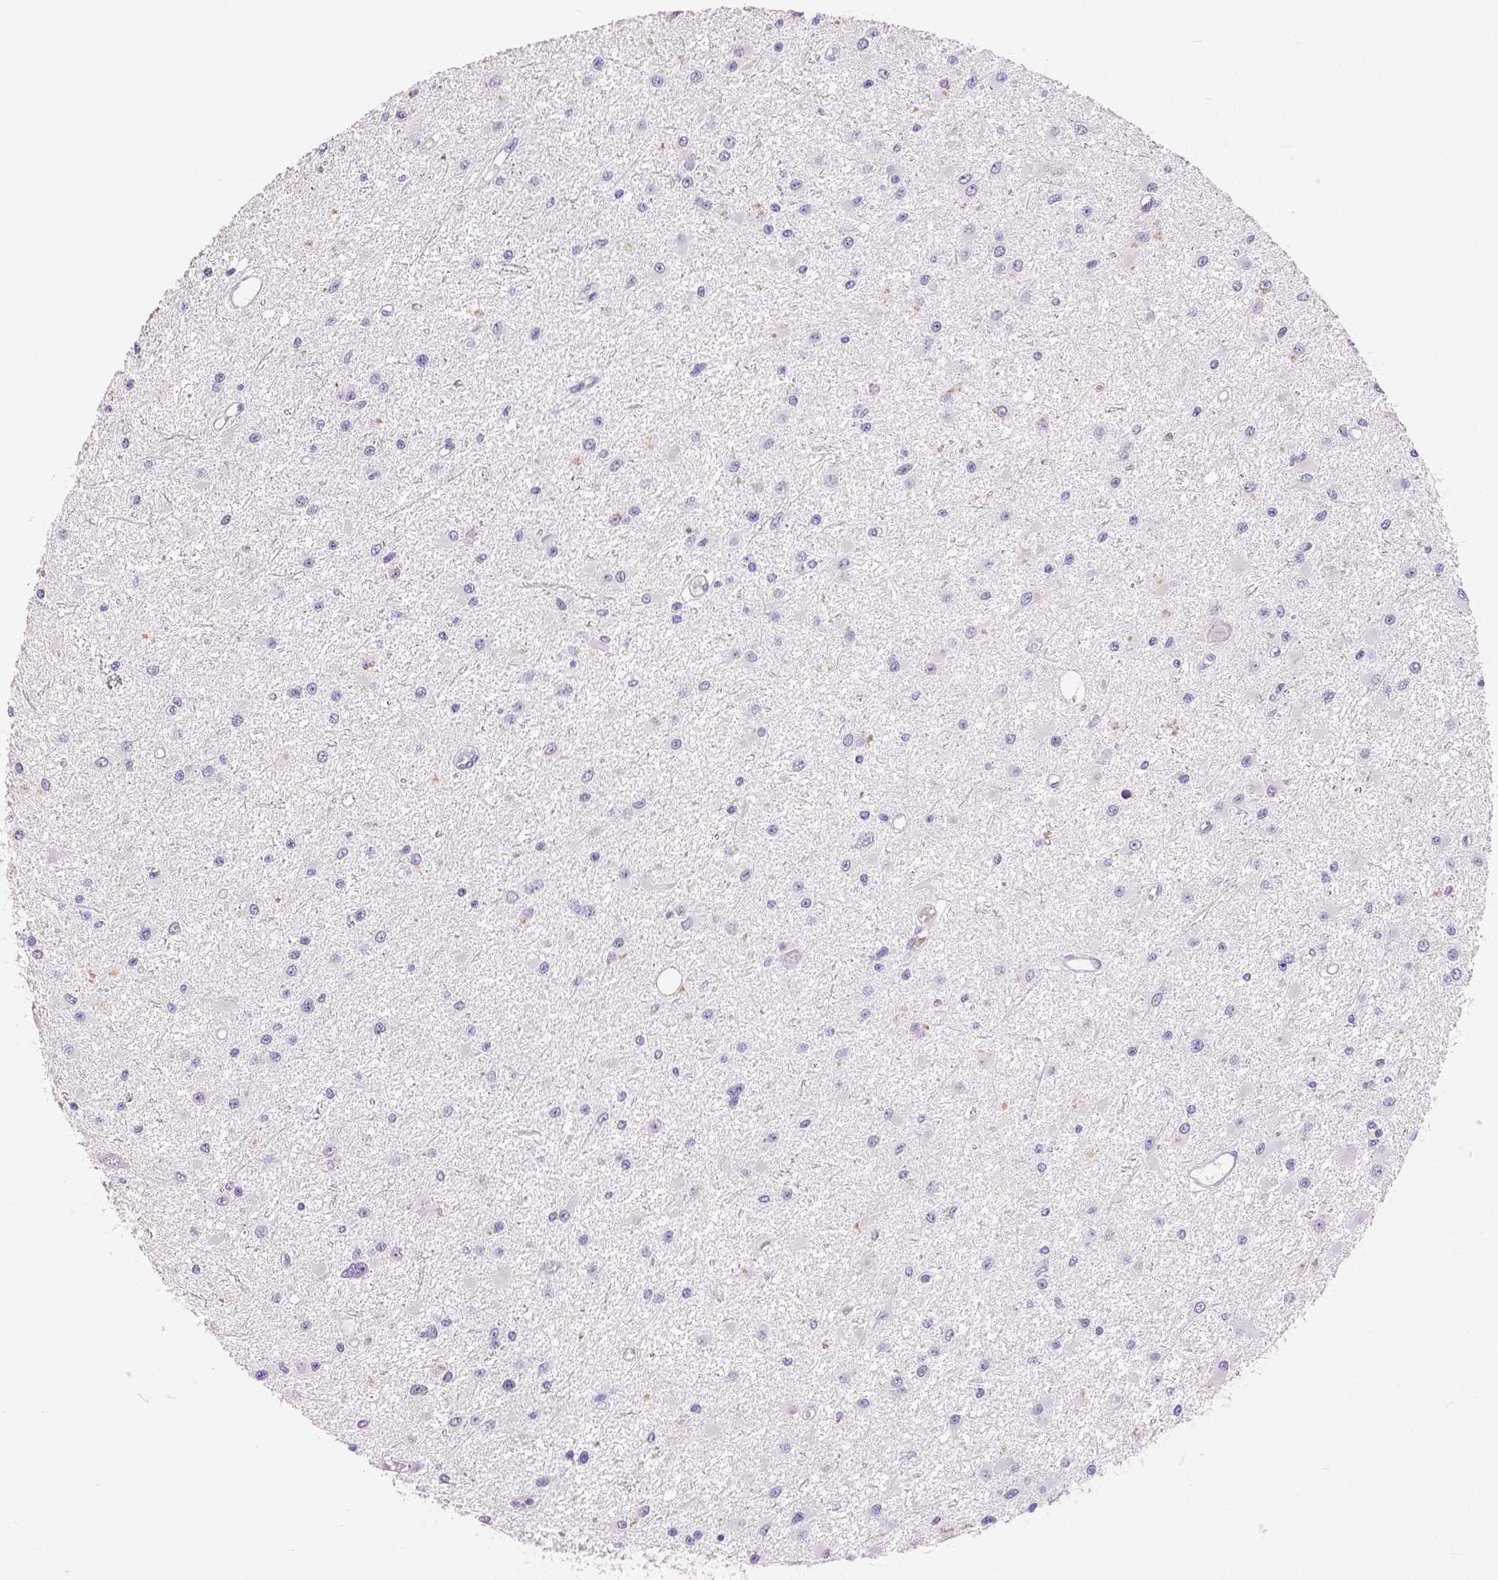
{"staining": {"intensity": "negative", "quantity": "none", "location": "none"}, "tissue": "glioma", "cell_type": "Tumor cells", "image_type": "cancer", "snomed": [{"axis": "morphology", "description": "Glioma, malignant, High grade"}, {"axis": "topography", "description": "Brain"}], "caption": "Tumor cells are negative for protein expression in human glioma. (Stains: DAB (3,3'-diaminobenzidine) immunohistochemistry with hematoxylin counter stain, Microscopy: brightfield microscopy at high magnification).", "gene": "HNF1B", "patient": {"sex": "male", "age": 54}}